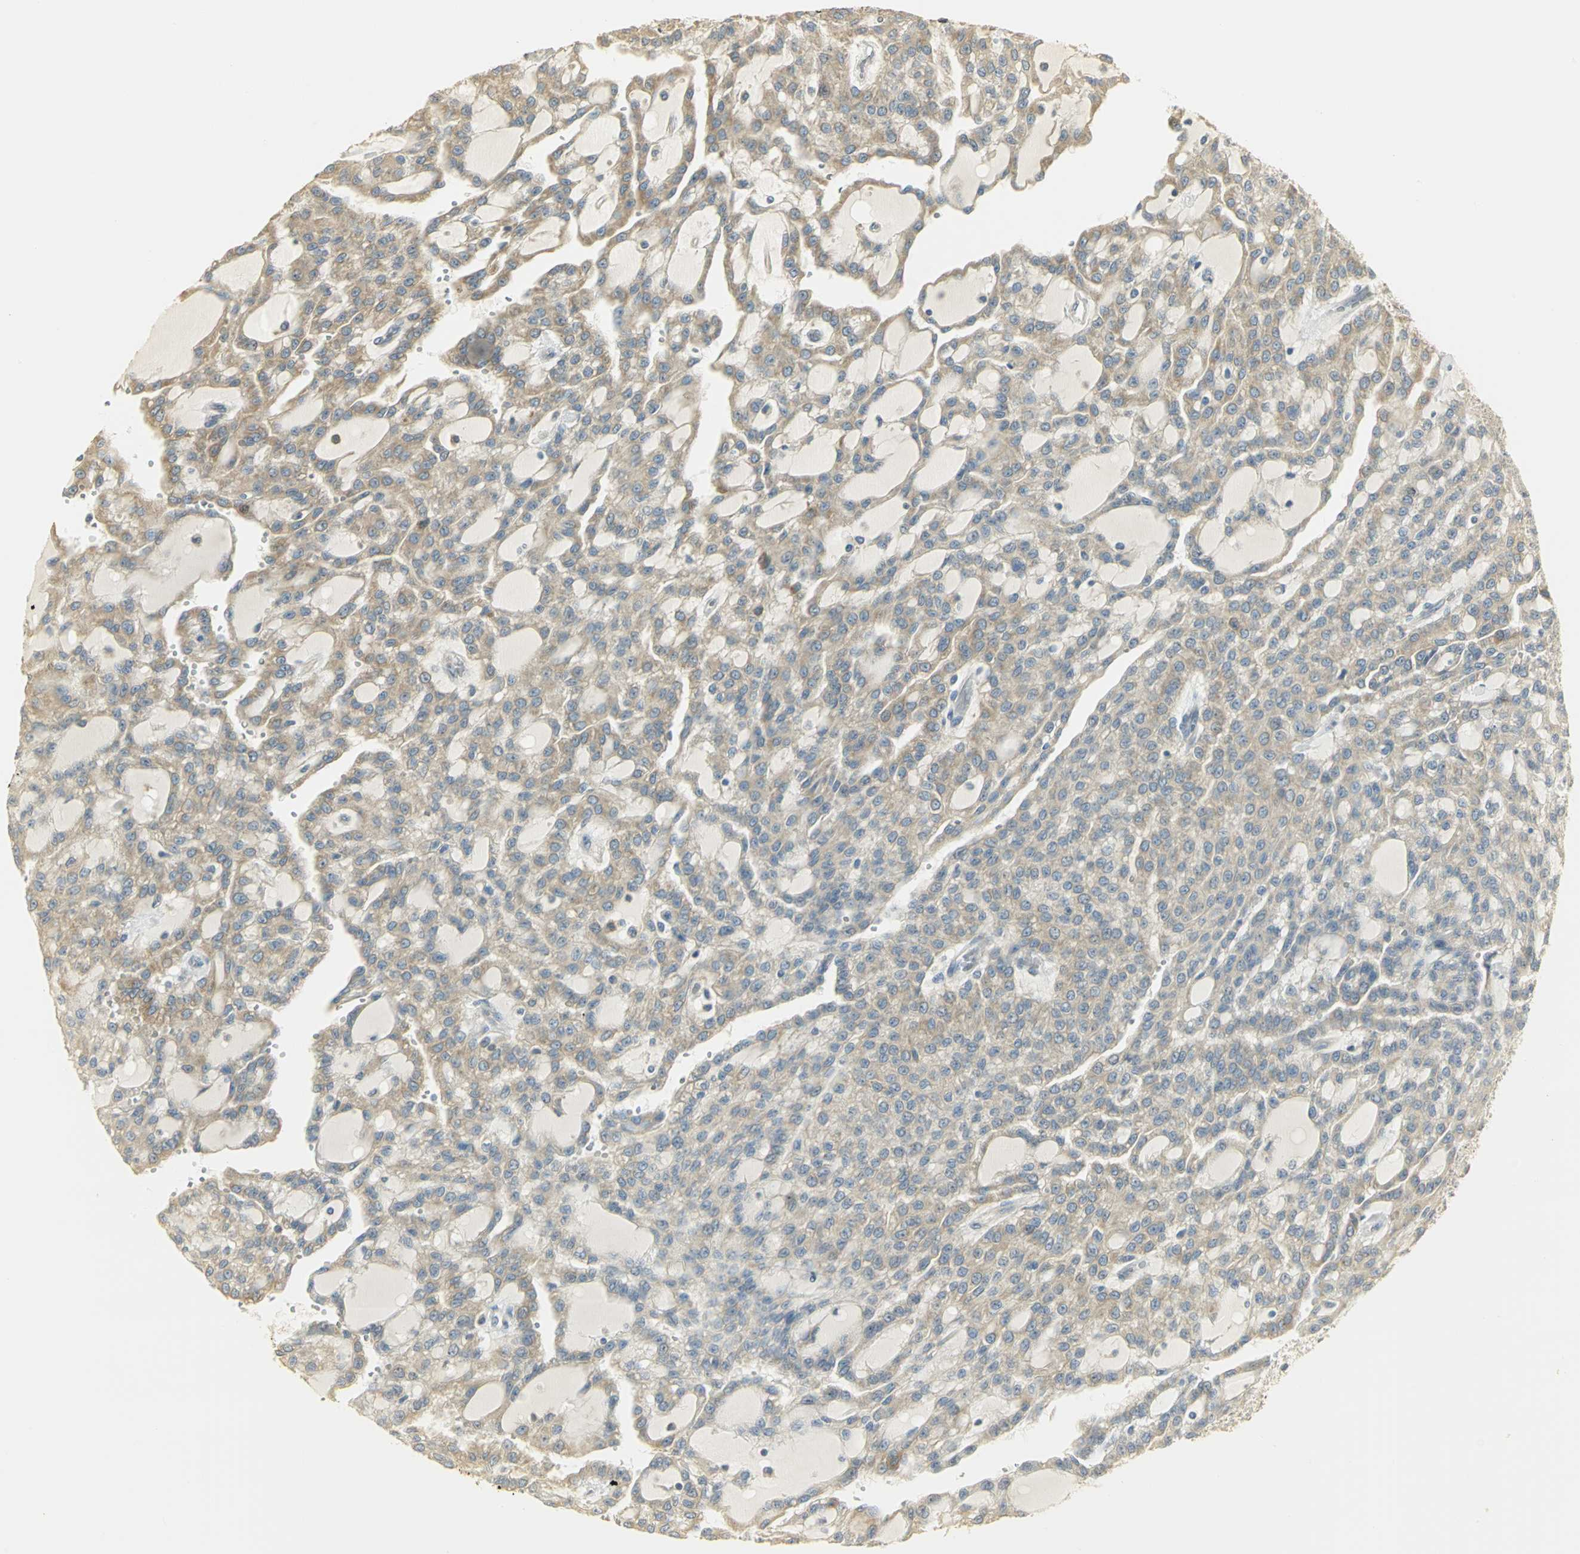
{"staining": {"intensity": "moderate", "quantity": ">75%", "location": "cytoplasmic/membranous"}, "tissue": "renal cancer", "cell_type": "Tumor cells", "image_type": "cancer", "snomed": [{"axis": "morphology", "description": "Adenocarcinoma, NOS"}, {"axis": "topography", "description": "Kidney"}], "caption": "About >75% of tumor cells in human renal adenocarcinoma demonstrate moderate cytoplasmic/membranous protein staining as visualized by brown immunohistochemical staining.", "gene": "RARS1", "patient": {"sex": "male", "age": 63}}